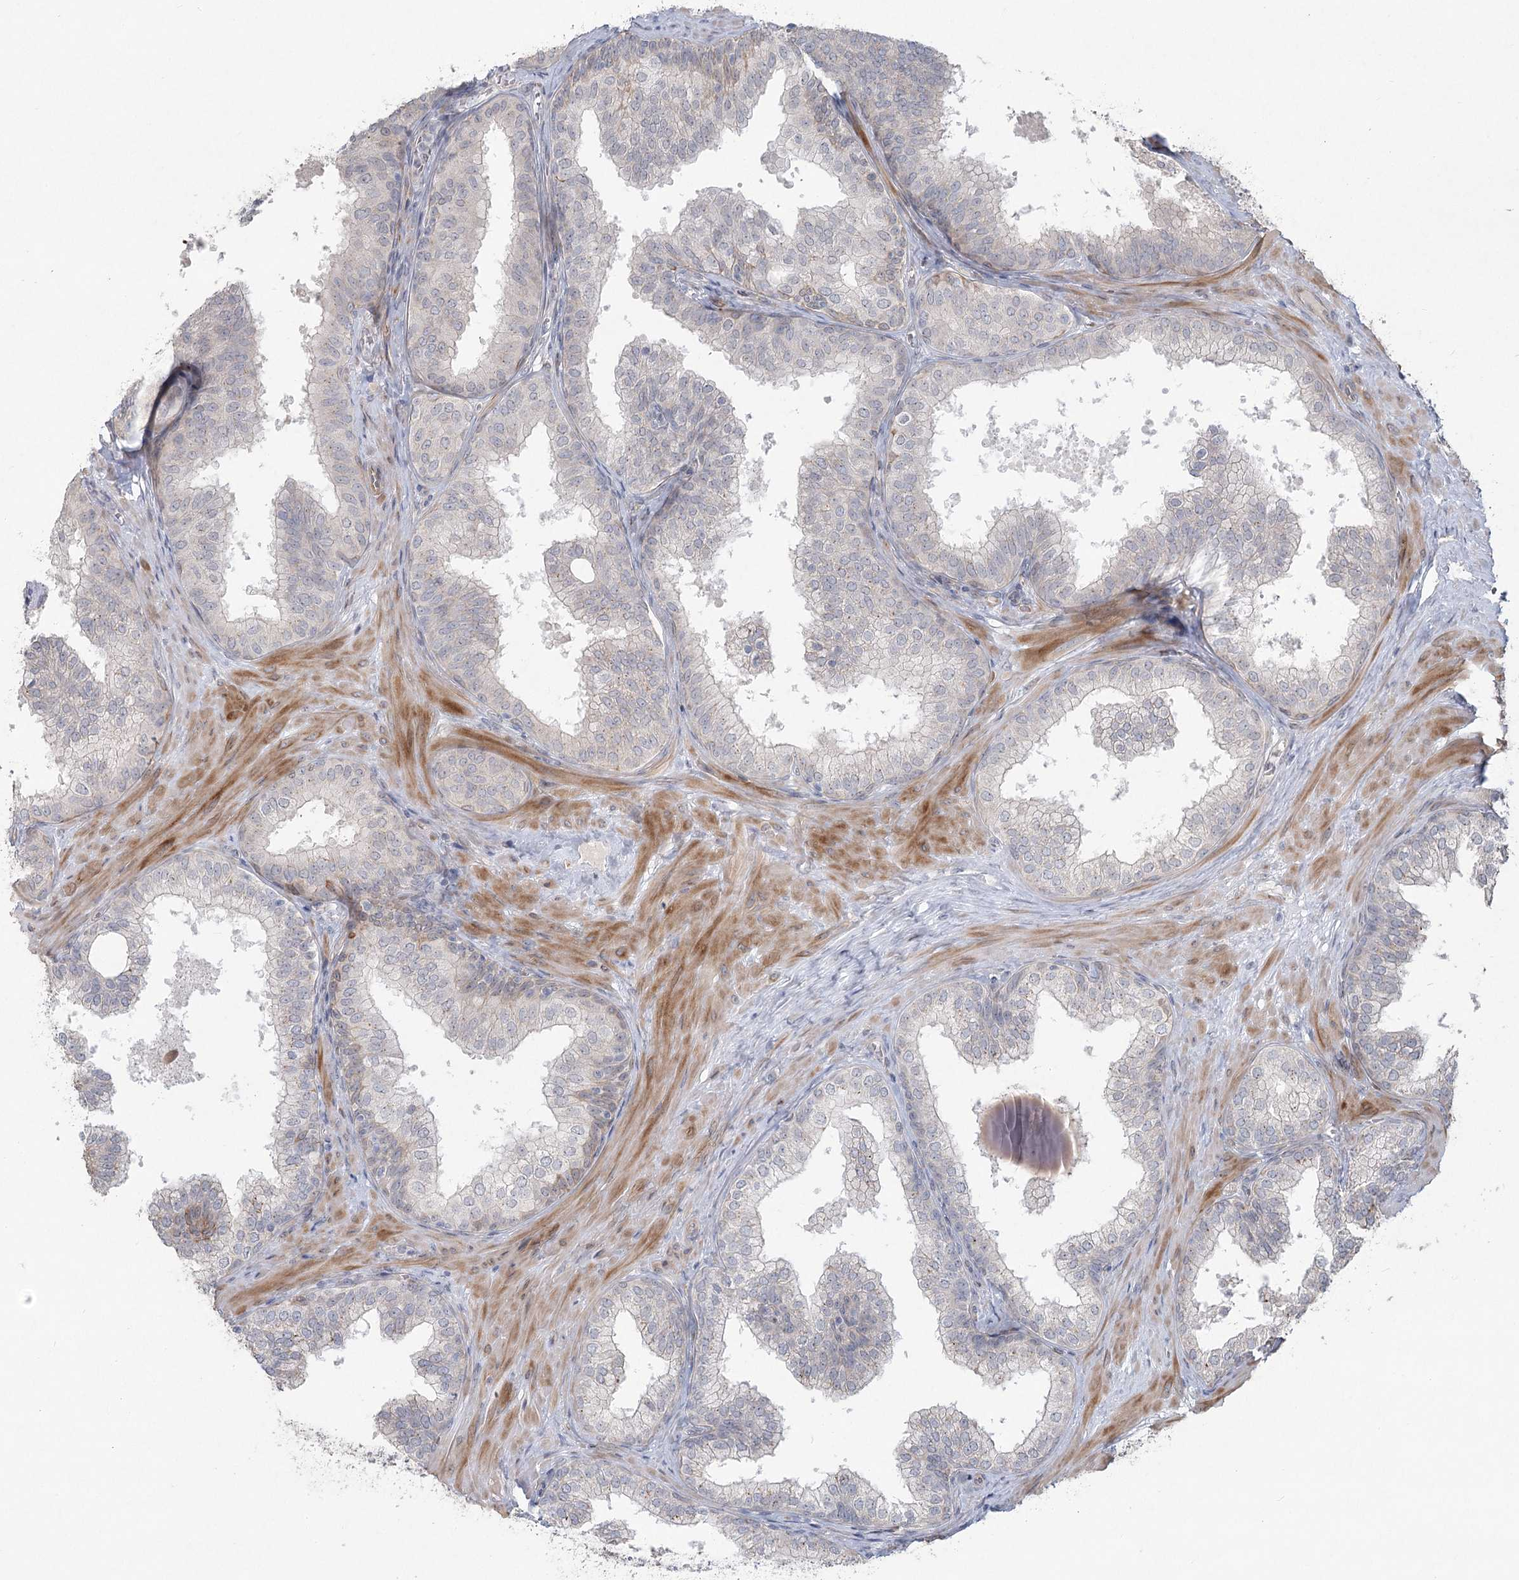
{"staining": {"intensity": "weak", "quantity": "<25%", "location": "cytoplasmic/membranous"}, "tissue": "prostate", "cell_type": "Glandular cells", "image_type": "normal", "snomed": [{"axis": "morphology", "description": "Normal tissue, NOS"}, {"axis": "topography", "description": "Prostate"}], "caption": "A high-resolution micrograph shows IHC staining of unremarkable prostate, which displays no significant staining in glandular cells.", "gene": "LRP2BP", "patient": {"sex": "male", "age": 60}}